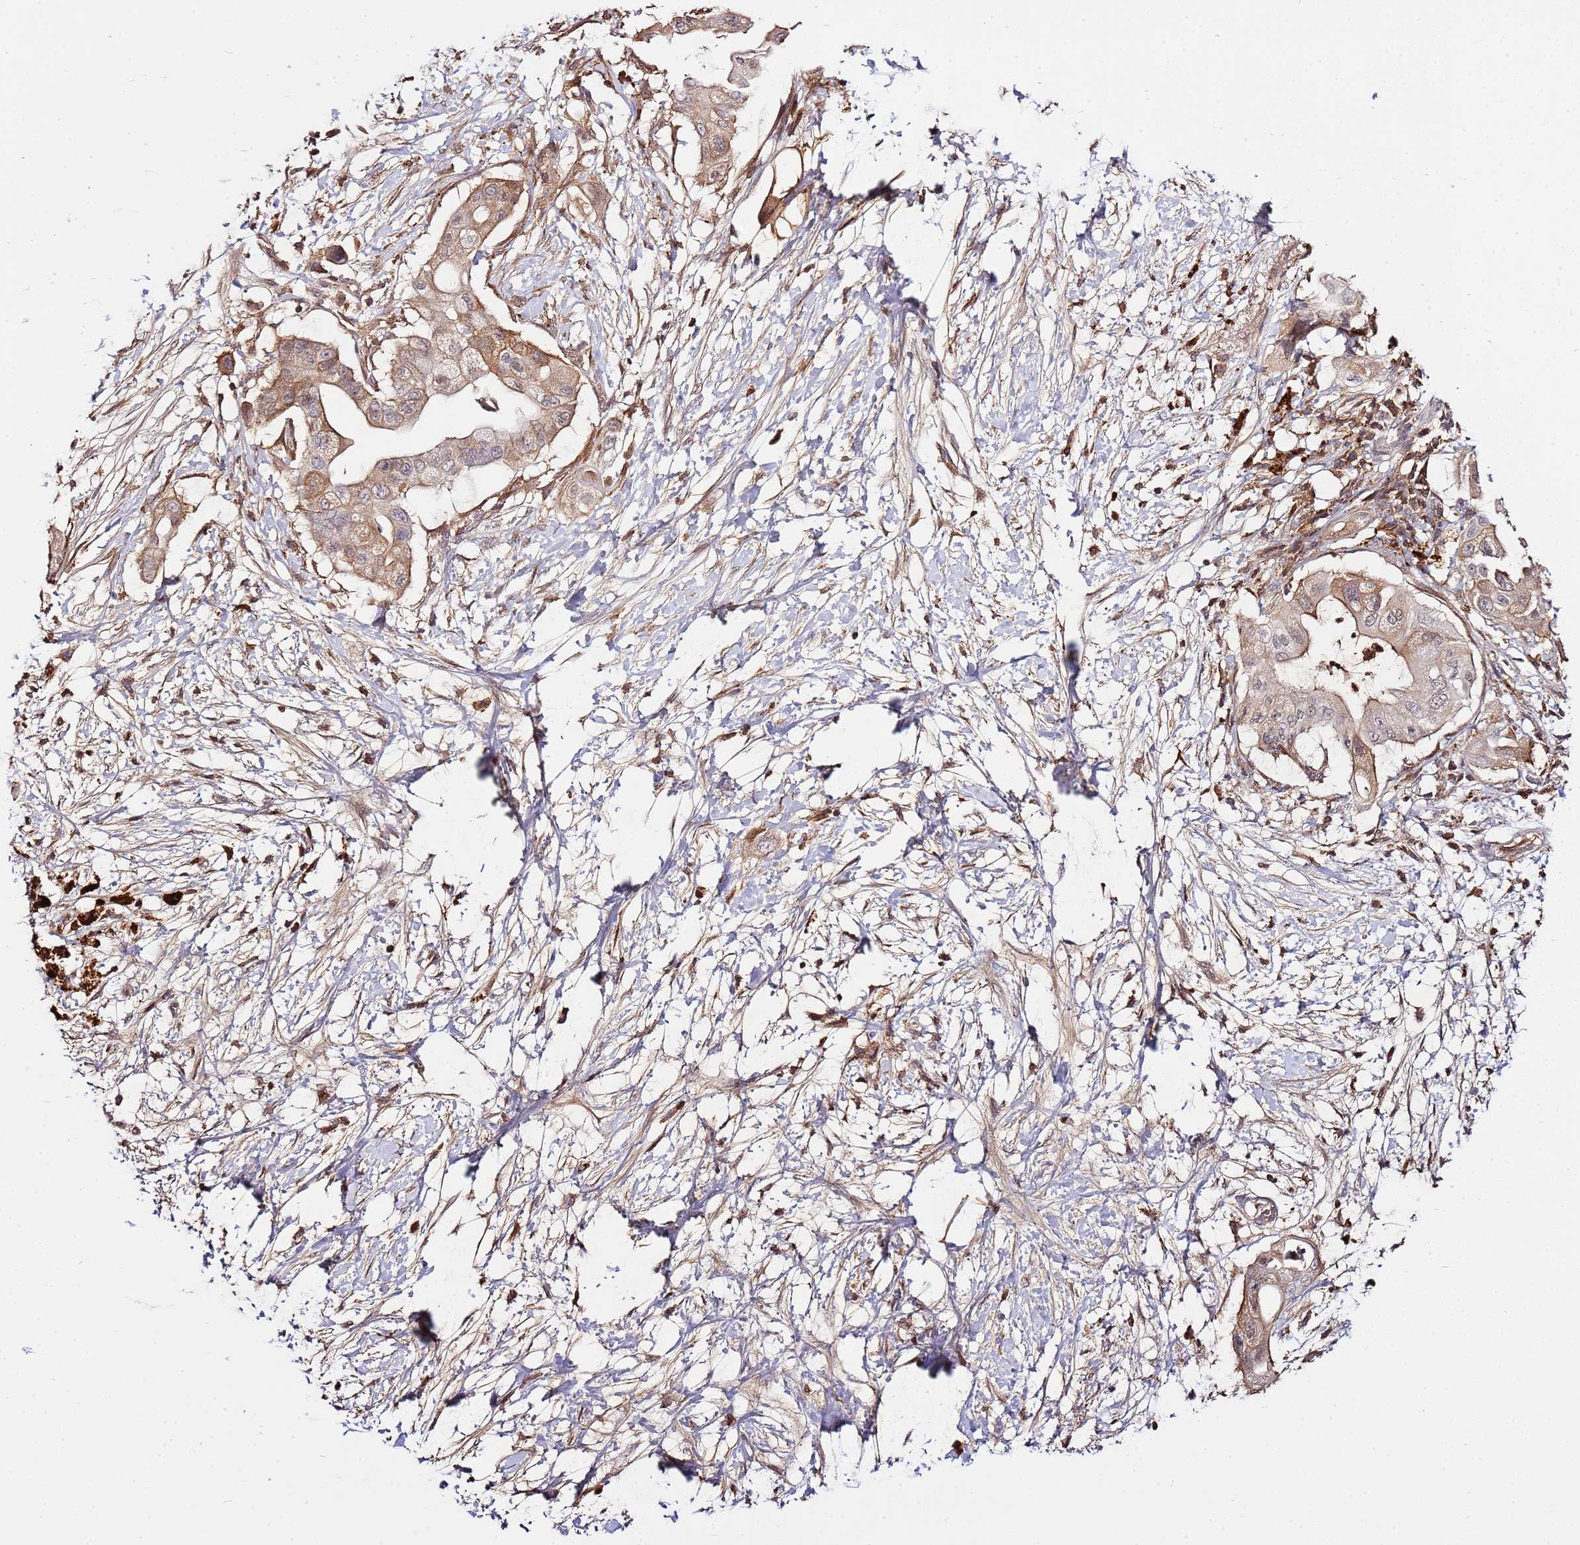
{"staining": {"intensity": "moderate", "quantity": ">75%", "location": "cytoplasmic/membranous,nuclear"}, "tissue": "pancreatic cancer", "cell_type": "Tumor cells", "image_type": "cancer", "snomed": [{"axis": "morphology", "description": "Adenocarcinoma, NOS"}, {"axis": "topography", "description": "Pancreas"}], "caption": "An image of adenocarcinoma (pancreatic) stained for a protein displays moderate cytoplasmic/membranous and nuclear brown staining in tumor cells.", "gene": "ZNF624", "patient": {"sex": "male", "age": 68}}